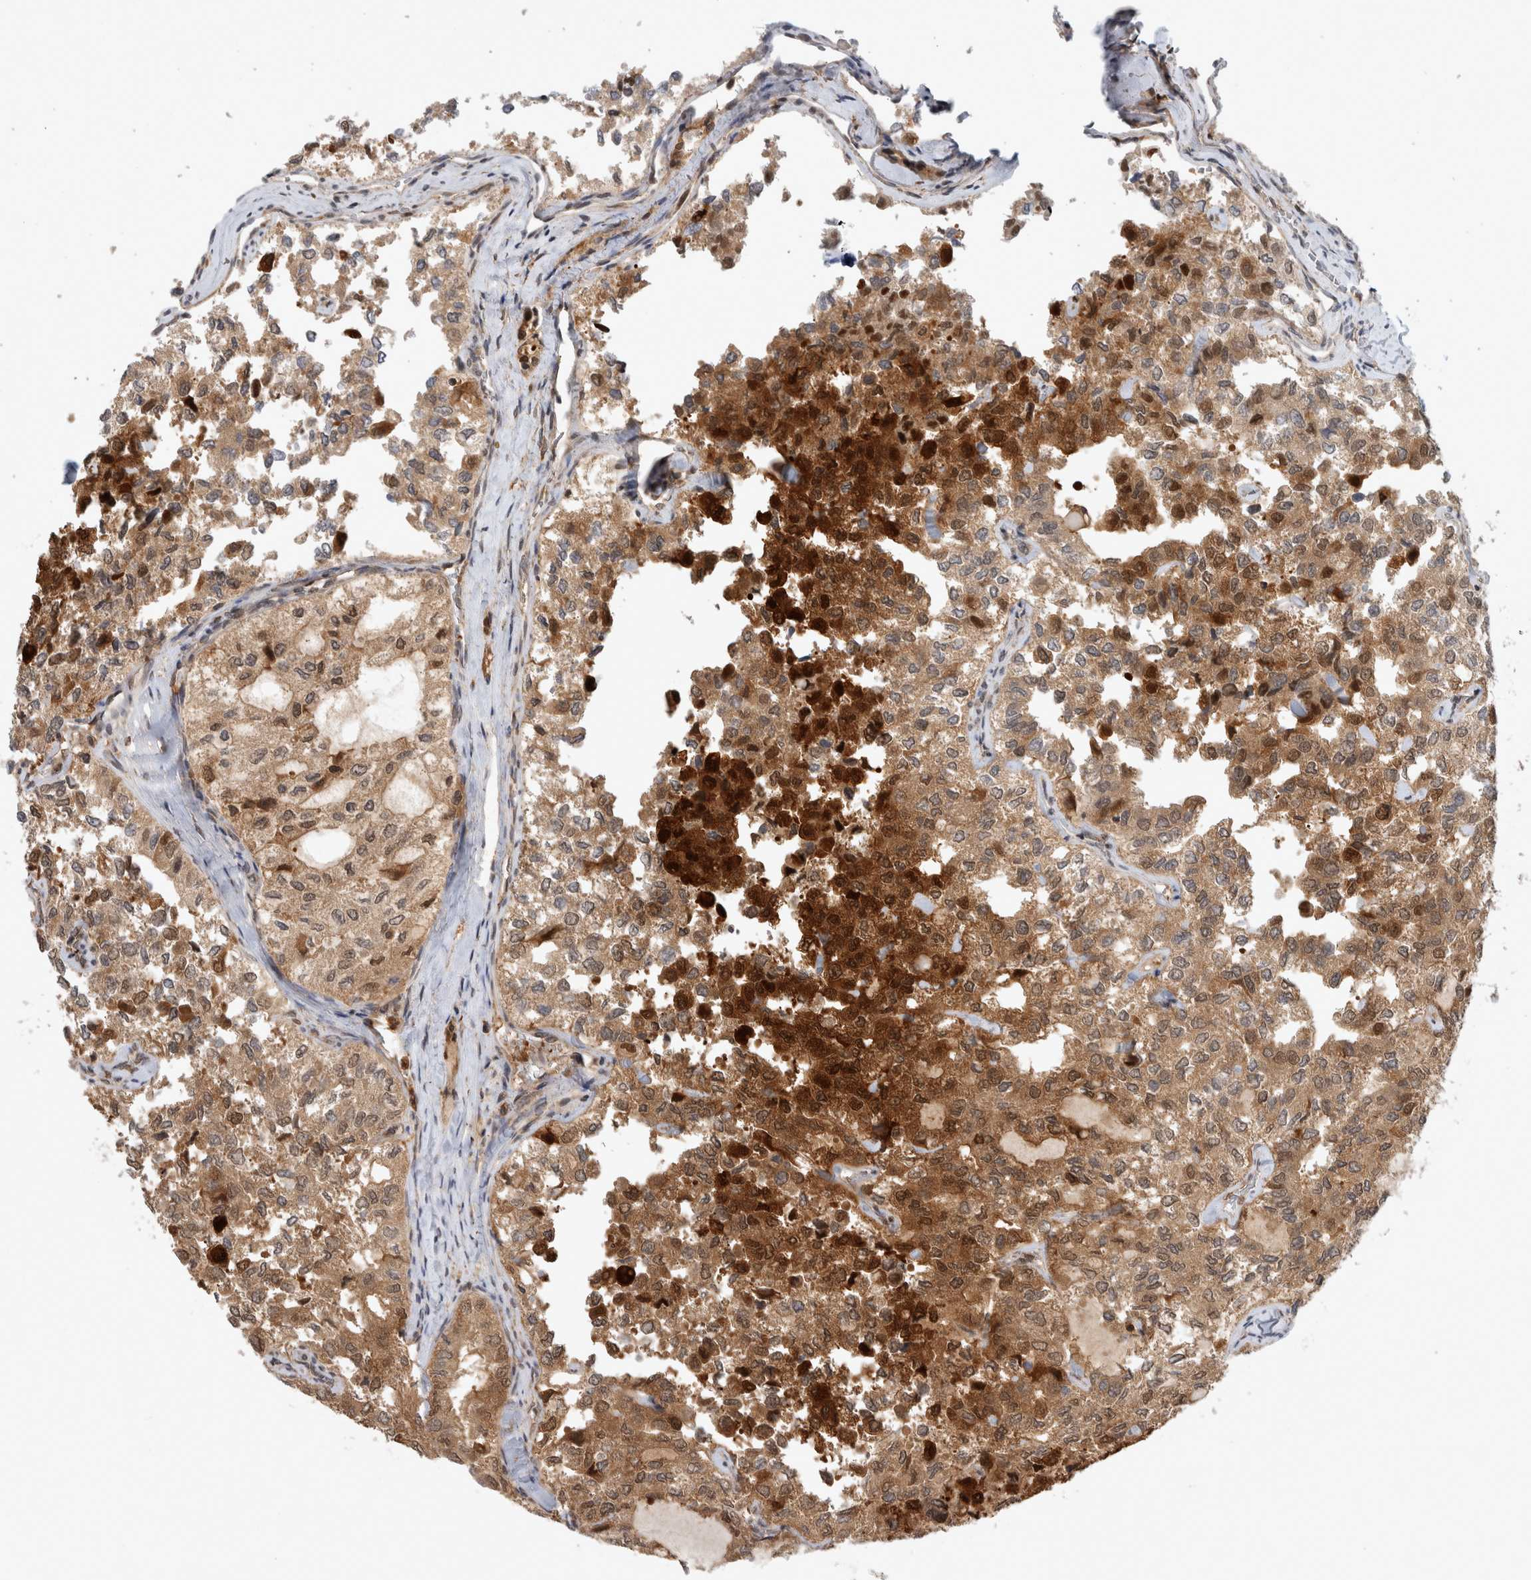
{"staining": {"intensity": "strong", "quantity": ">75%", "location": "cytoplasmic/membranous,nuclear"}, "tissue": "thyroid cancer", "cell_type": "Tumor cells", "image_type": "cancer", "snomed": [{"axis": "morphology", "description": "Follicular adenoma carcinoma, NOS"}, {"axis": "topography", "description": "Thyroid gland"}], "caption": "Thyroid cancer (follicular adenoma carcinoma) stained with IHC exhibits strong cytoplasmic/membranous and nuclear staining in about >75% of tumor cells.", "gene": "ASTN2", "patient": {"sex": "male", "age": 75}}